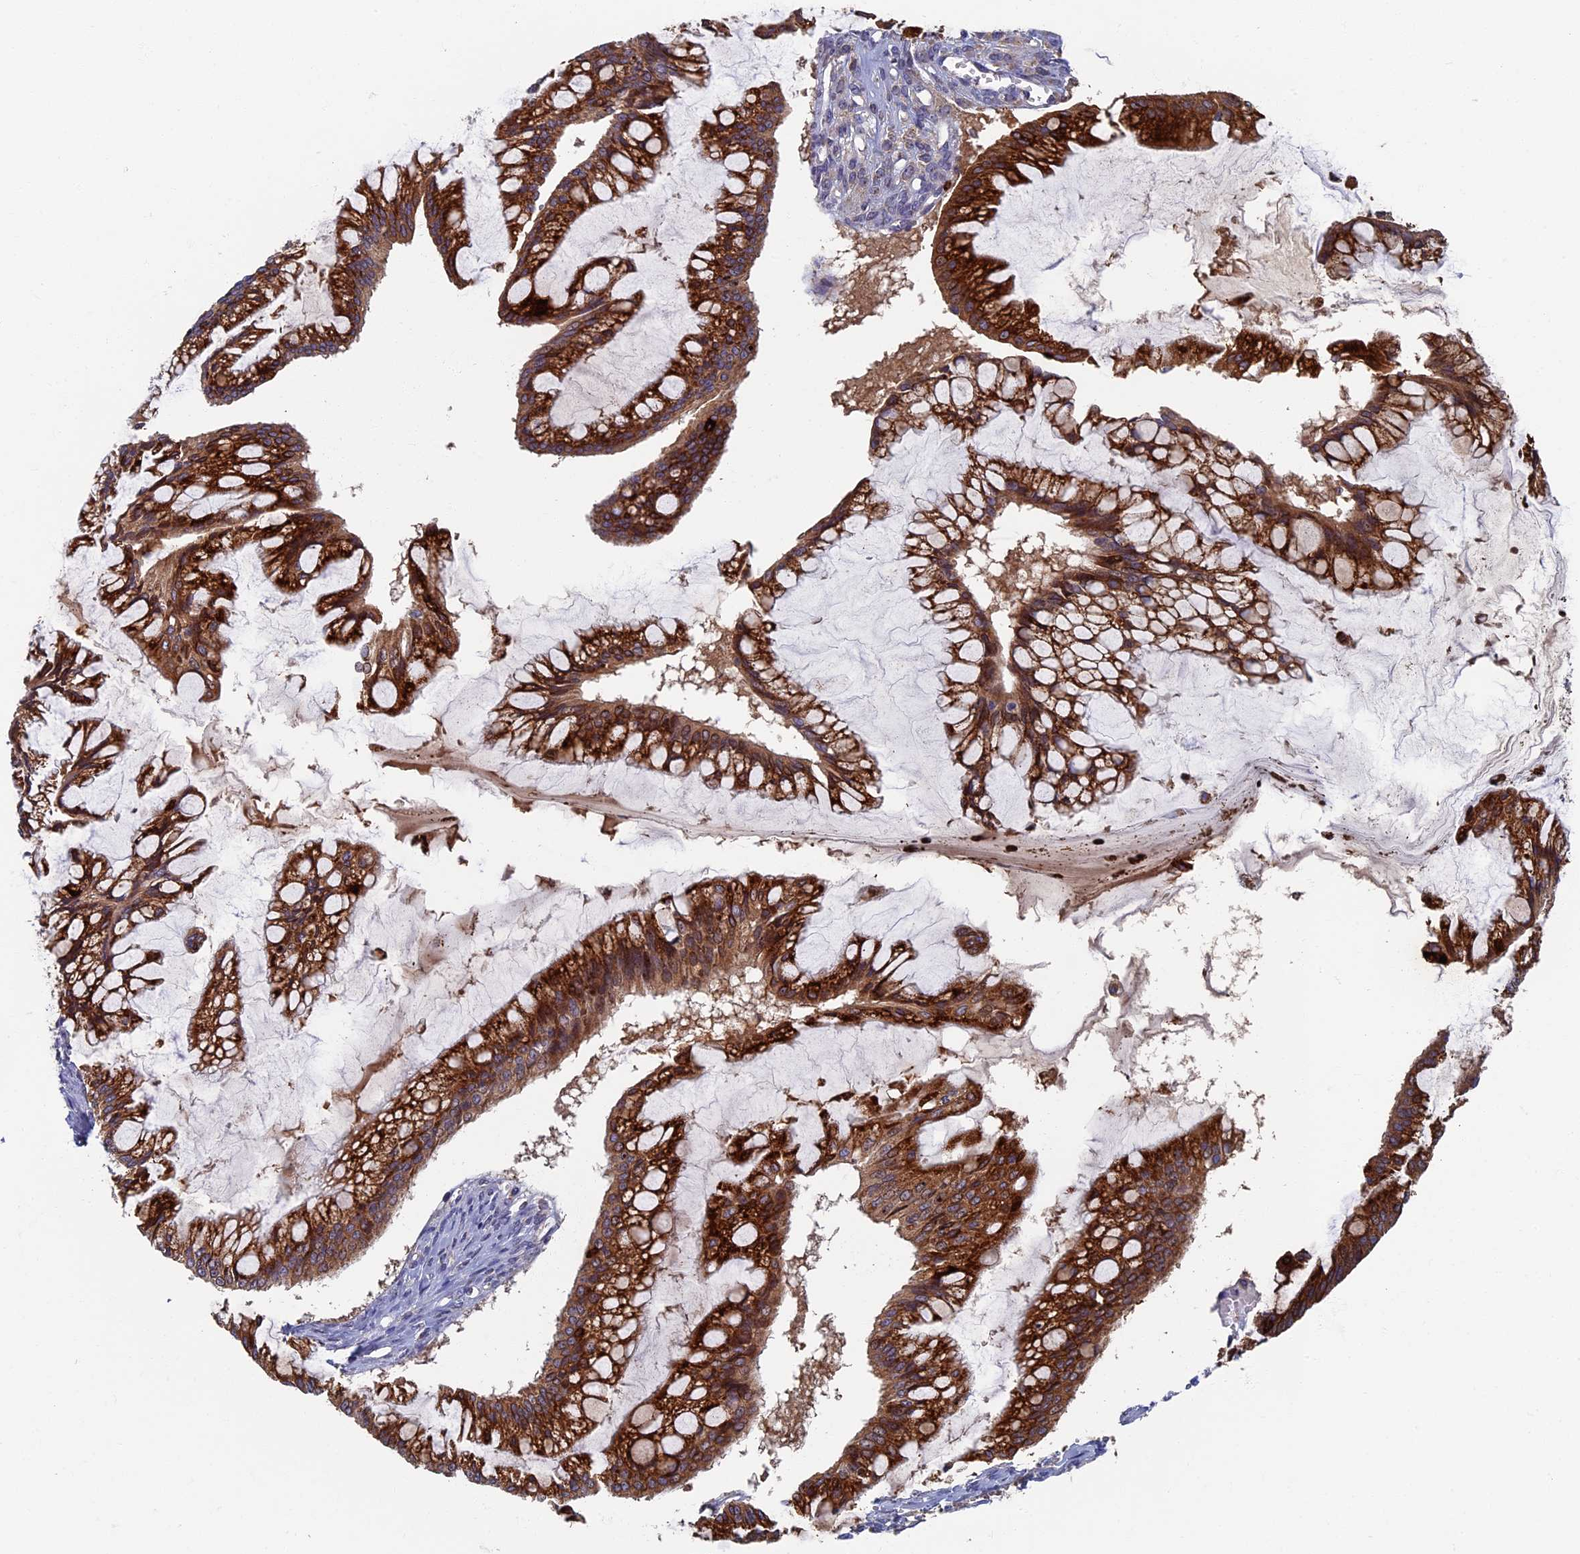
{"staining": {"intensity": "strong", "quantity": ">75%", "location": "cytoplasmic/membranous"}, "tissue": "ovarian cancer", "cell_type": "Tumor cells", "image_type": "cancer", "snomed": [{"axis": "morphology", "description": "Cystadenocarcinoma, mucinous, NOS"}, {"axis": "topography", "description": "Ovary"}], "caption": "Human ovarian cancer (mucinous cystadenocarcinoma) stained with a brown dye shows strong cytoplasmic/membranous positive positivity in approximately >75% of tumor cells.", "gene": "TNK2", "patient": {"sex": "female", "age": 73}}